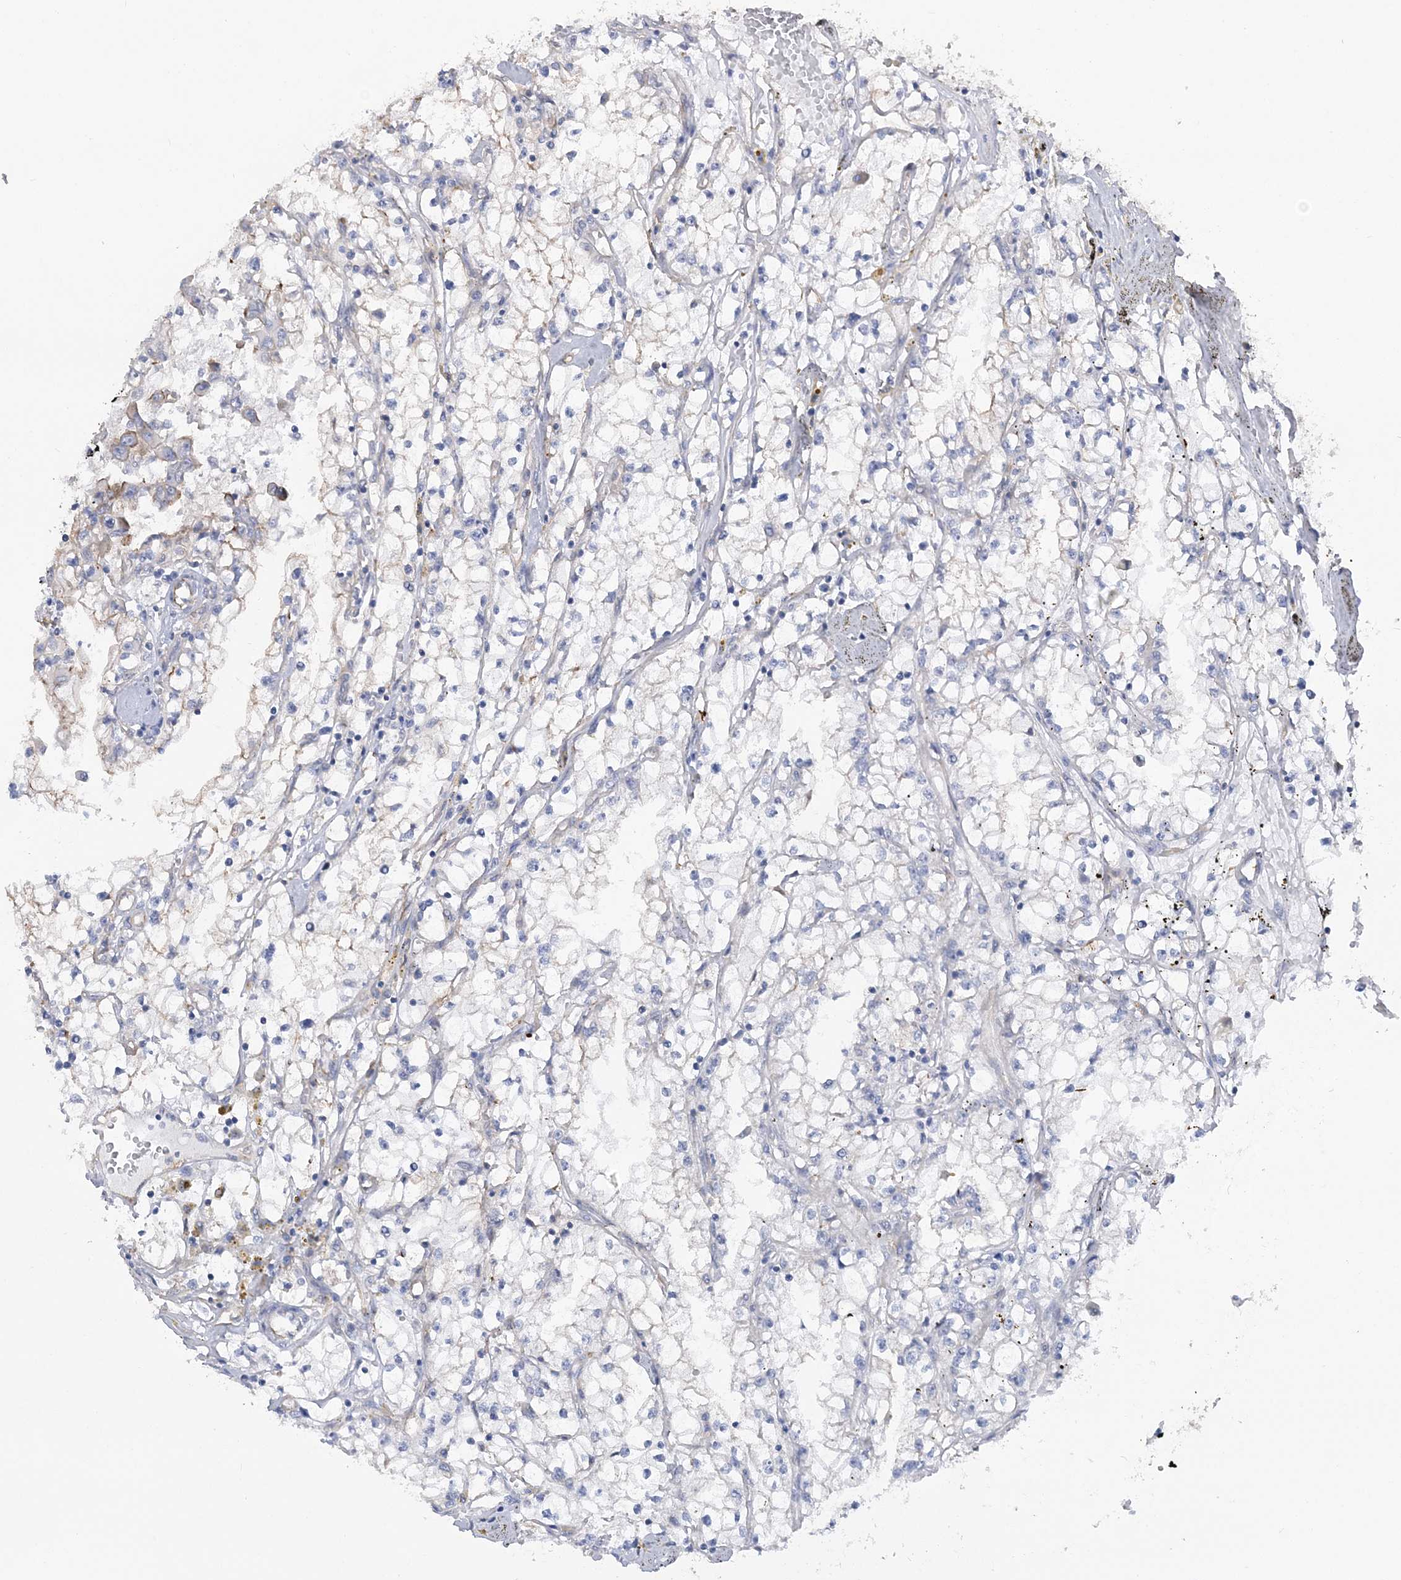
{"staining": {"intensity": "negative", "quantity": "none", "location": "none"}, "tissue": "renal cancer", "cell_type": "Tumor cells", "image_type": "cancer", "snomed": [{"axis": "morphology", "description": "Adenocarcinoma, NOS"}, {"axis": "topography", "description": "Kidney"}], "caption": "Adenocarcinoma (renal) was stained to show a protein in brown. There is no significant staining in tumor cells.", "gene": "RAB11FIP5", "patient": {"sex": "male", "age": 56}}